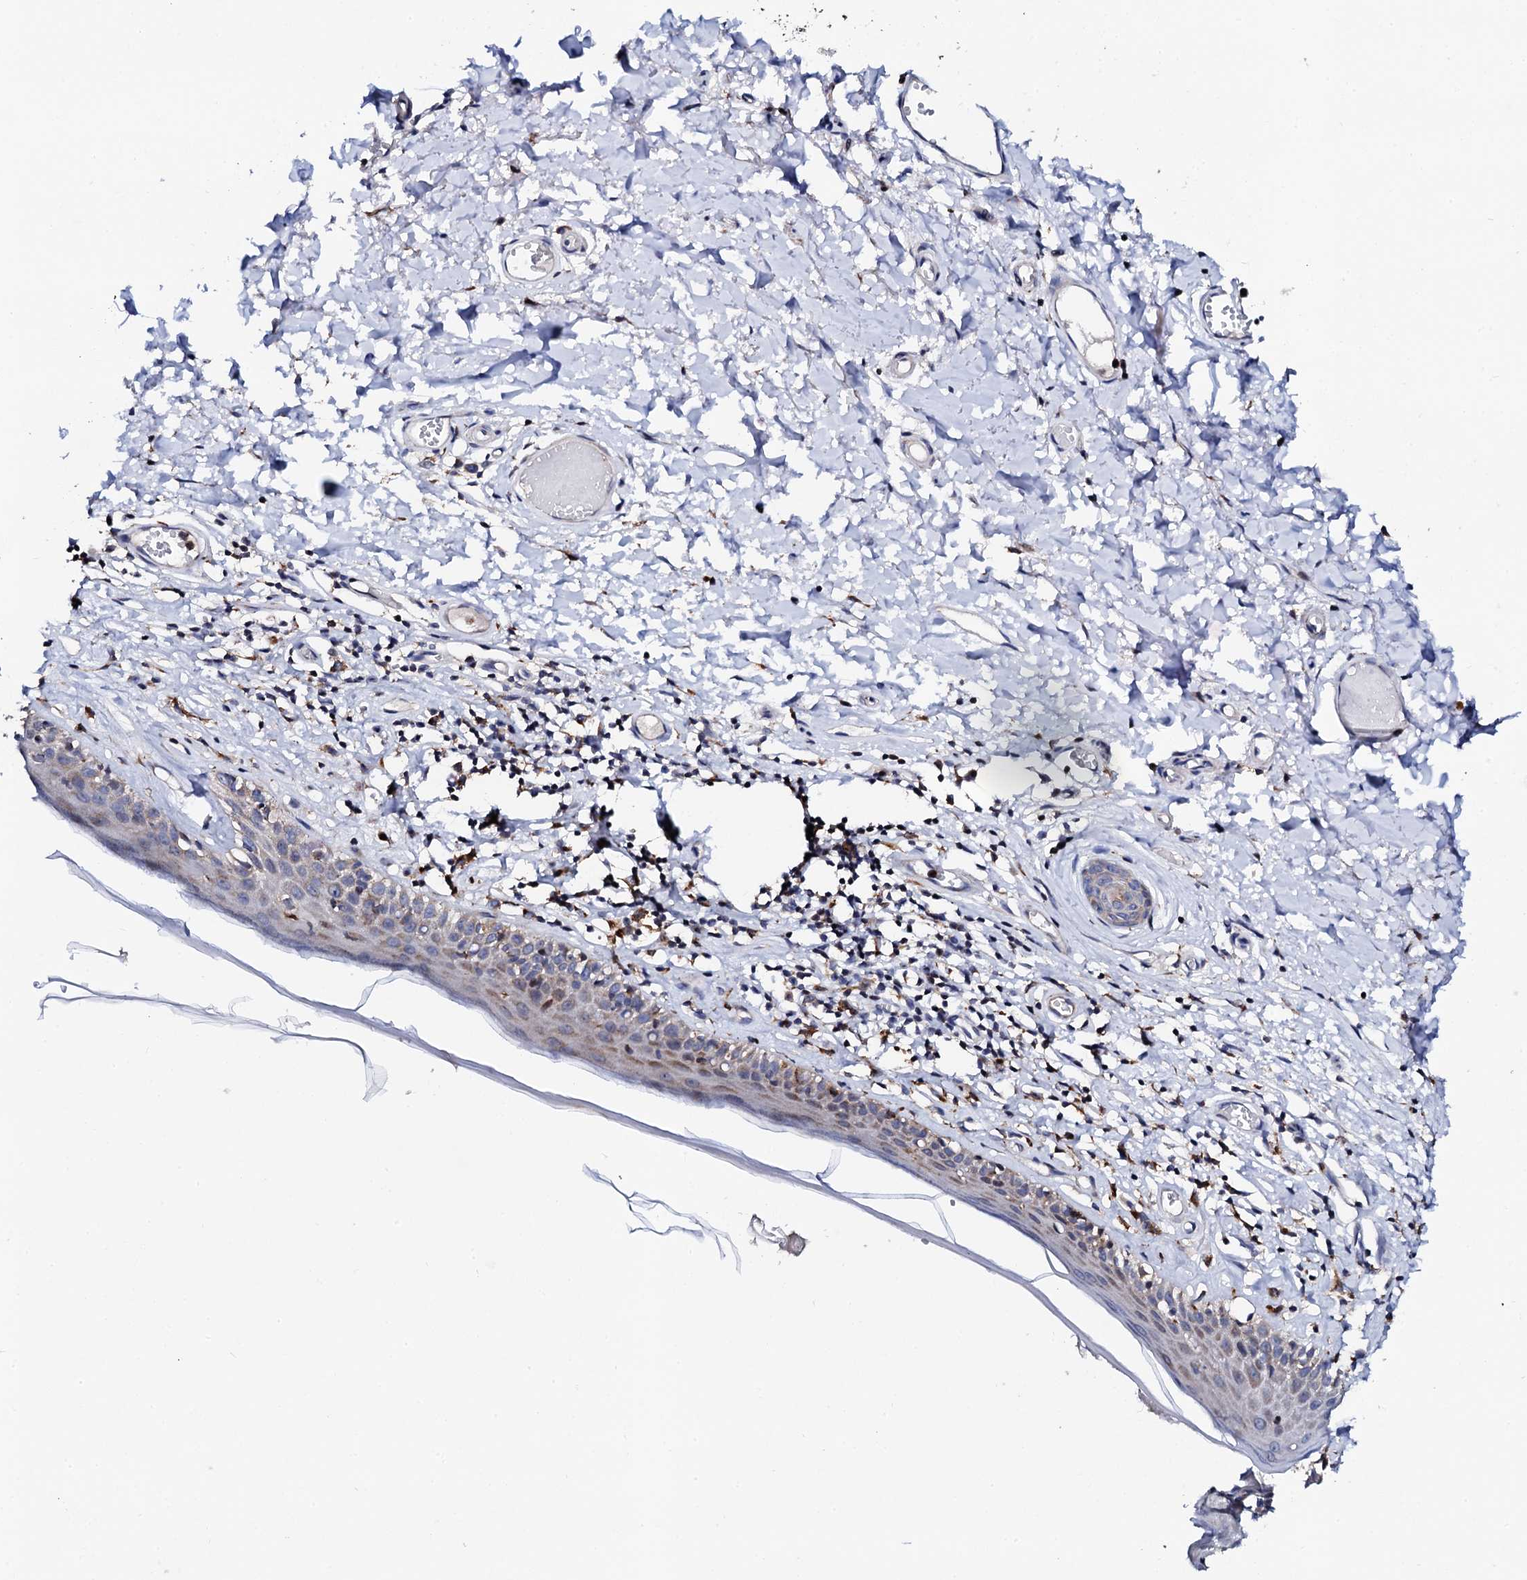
{"staining": {"intensity": "moderate", "quantity": "25%-75%", "location": "cytoplasmic/membranous"}, "tissue": "skin", "cell_type": "Epidermal cells", "image_type": "normal", "snomed": [{"axis": "morphology", "description": "Normal tissue, NOS"}, {"axis": "topography", "description": "Adipose tissue"}, {"axis": "topography", "description": "Vascular tissue"}, {"axis": "topography", "description": "Vulva"}, {"axis": "topography", "description": "Peripheral nerve tissue"}], "caption": "IHC photomicrograph of normal skin: skin stained using IHC shows medium levels of moderate protein expression localized specifically in the cytoplasmic/membranous of epidermal cells, appearing as a cytoplasmic/membranous brown color.", "gene": "TCIRG1", "patient": {"sex": "female", "age": 86}}